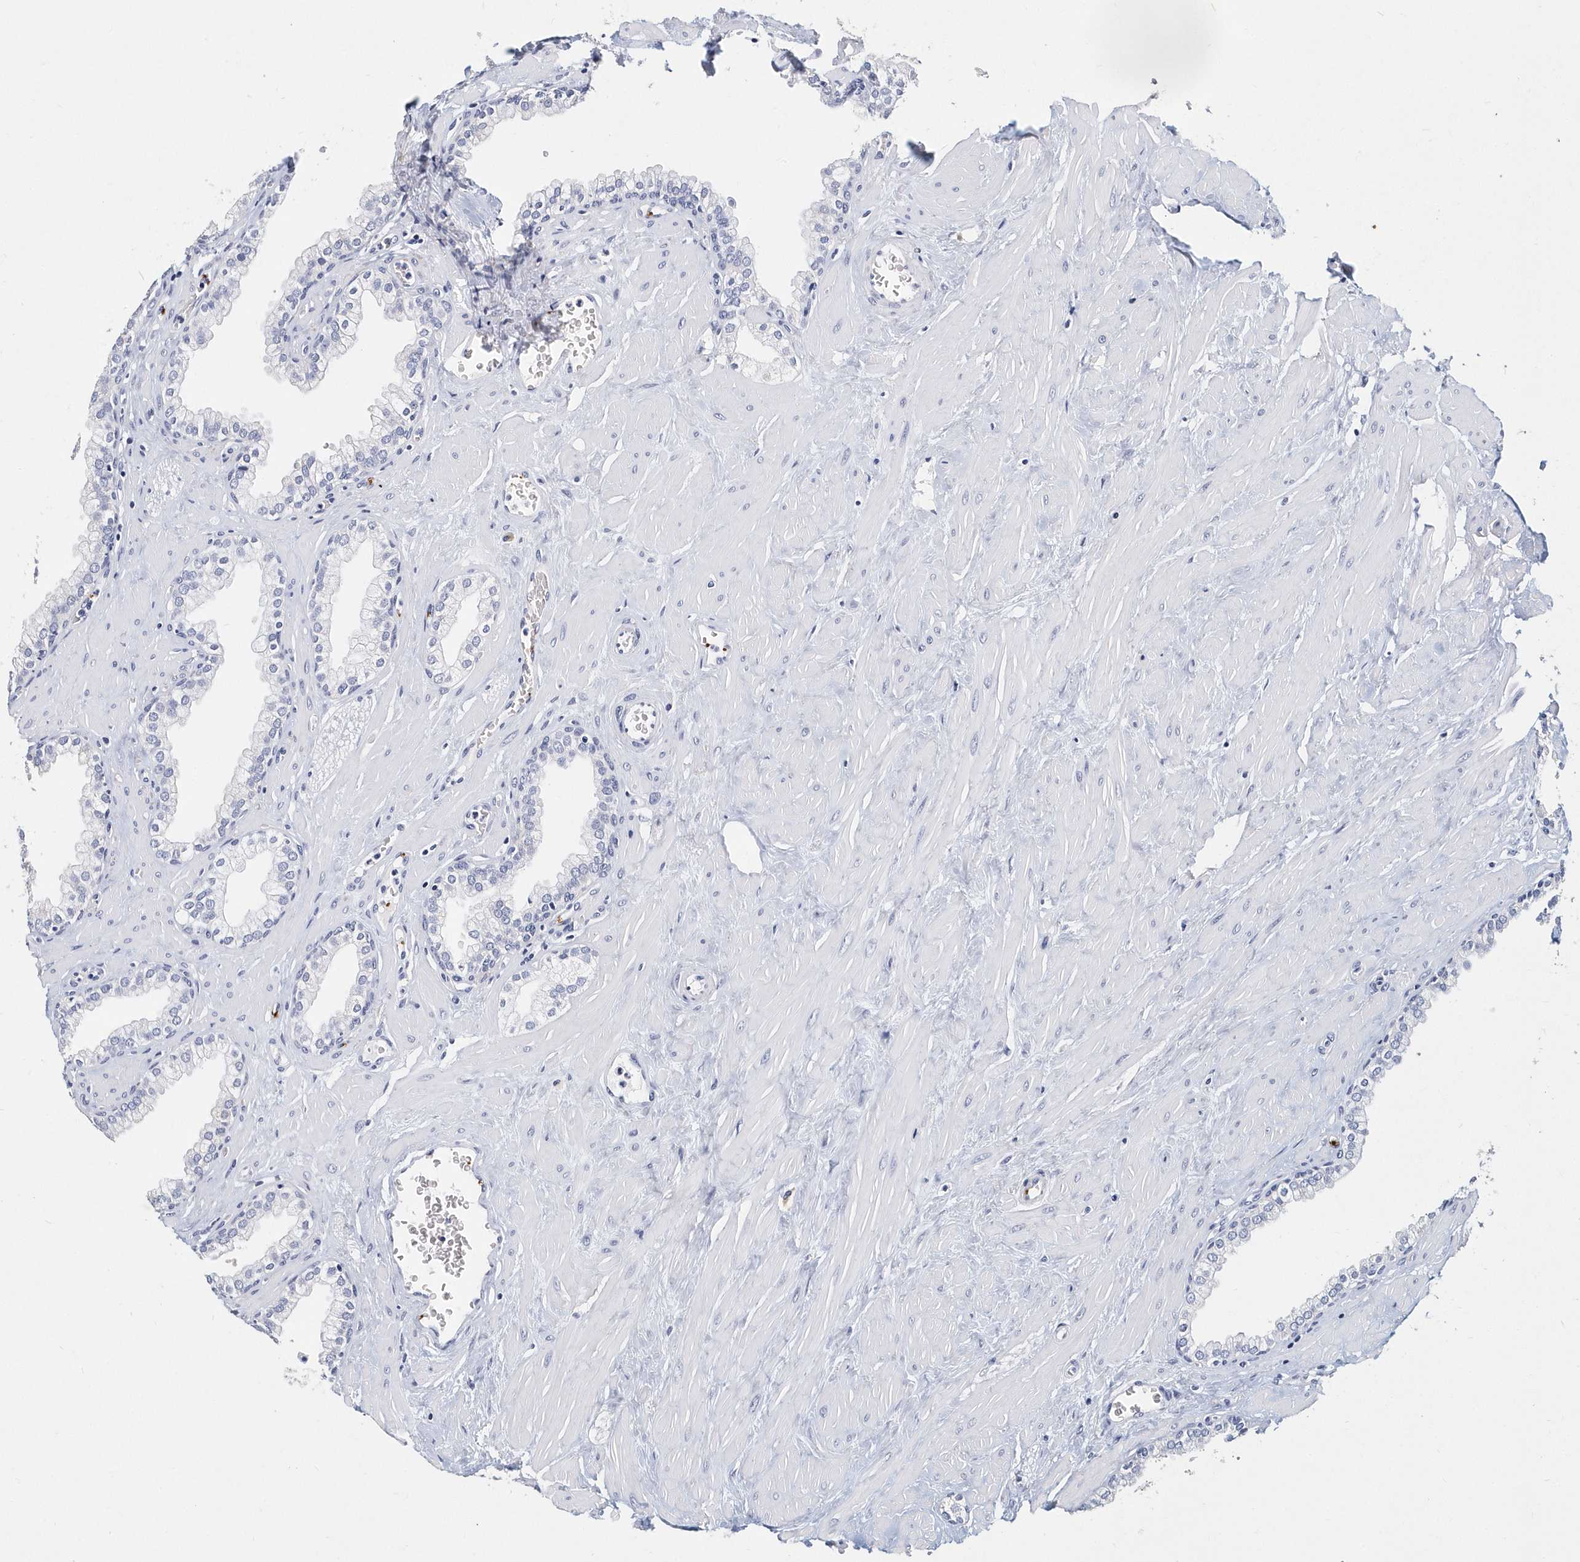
{"staining": {"intensity": "negative", "quantity": "none", "location": "none"}, "tissue": "prostate", "cell_type": "Glandular cells", "image_type": "normal", "snomed": [{"axis": "morphology", "description": "Normal tissue, NOS"}, {"axis": "morphology", "description": "Urothelial carcinoma, Low grade"}, {"axis": "topography", "description": "Urinary bladder"}, {"axis": "topography", "description": "Prostate"}], "caption": "DAB (3,3'-diaminobenzidine) immunohistochemical staining of benign prostate demonstrates no significant staining in glandular cells. (Brightfield microscopy of DAB immunohistochemistry (IHC) at high magnification).", "gene": "ITGA2B", "patient": {"sex": "male", "age": 60}}